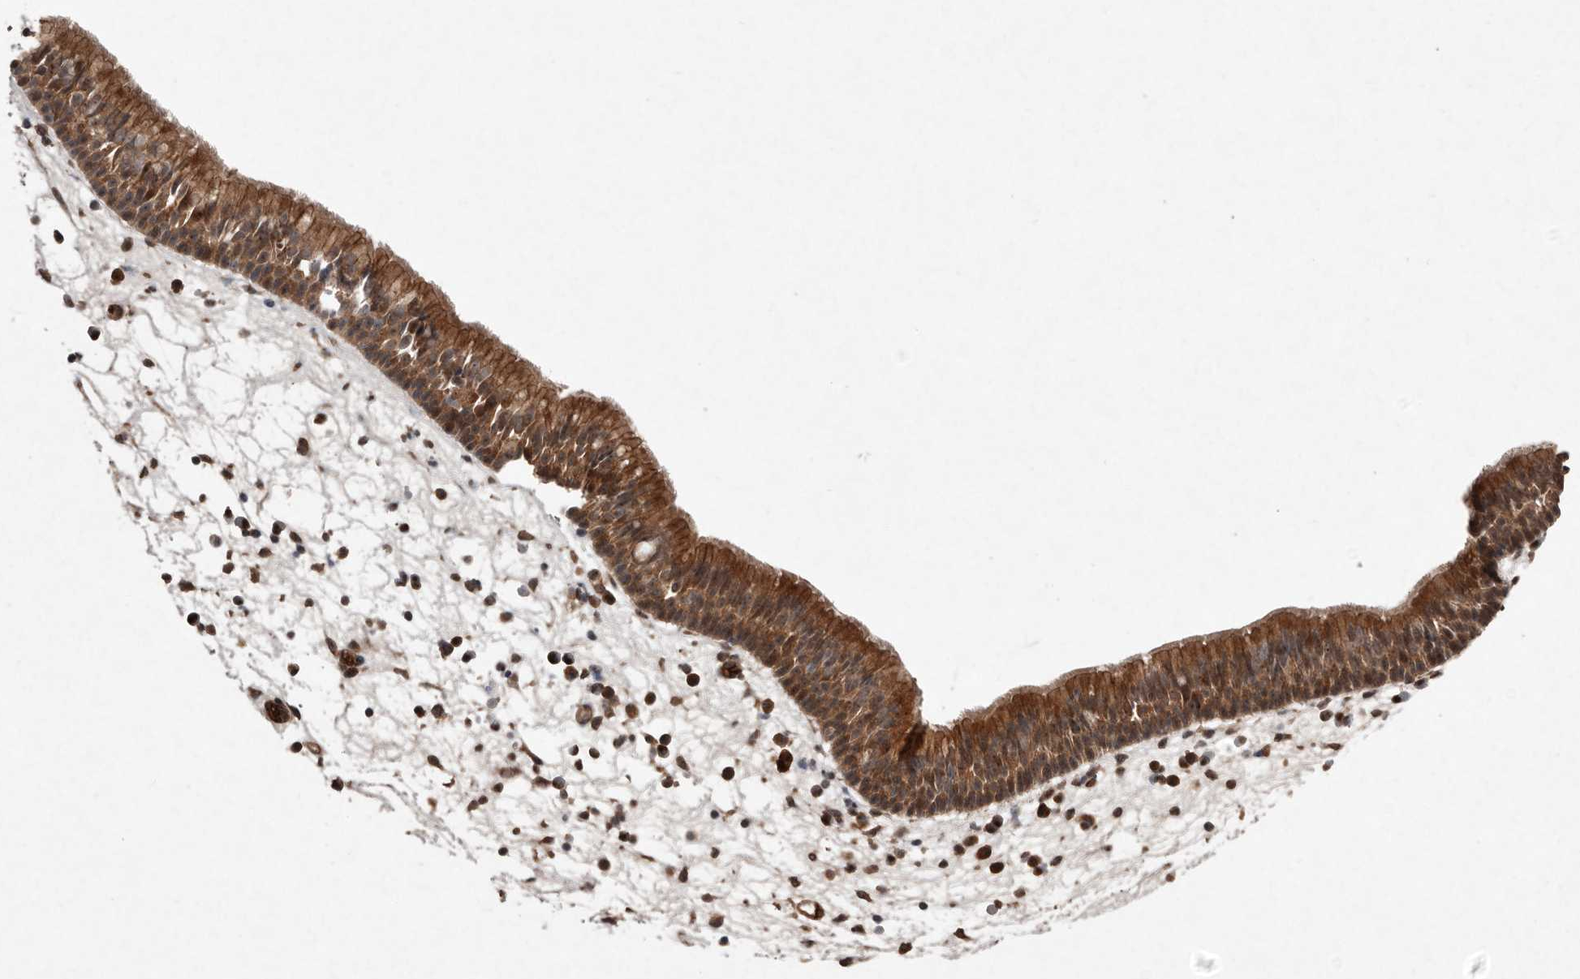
{"staining": {"intensity": "strong", "quantity": ">75%", "location": "cytoplasmic/membranous,nuclear"}, "tissue": "nasopharynx", "cell_type": "Respiratory epithelial cells", "image_type": "normal", "snomed": [{"axis": "morphology", "description": "Normal tissue, NOS"}, {"axis": "morphology", "description": "Inflammation, NOS"}, {"axis": "morphology", "description": "Malignant melanoma, Metastatic site"}, {"axis": "topography", "description": "Nasopharynx"}], "caption": "This photomicrograph shows IHC staining of unremarkable nasopharynx, with high strong cytoplasmic/membranous,nuclear staining in about >75% of respiratory epithelial cells.", "gene": "DIP2C", "patient": {"sex": "male", "age": 70}}